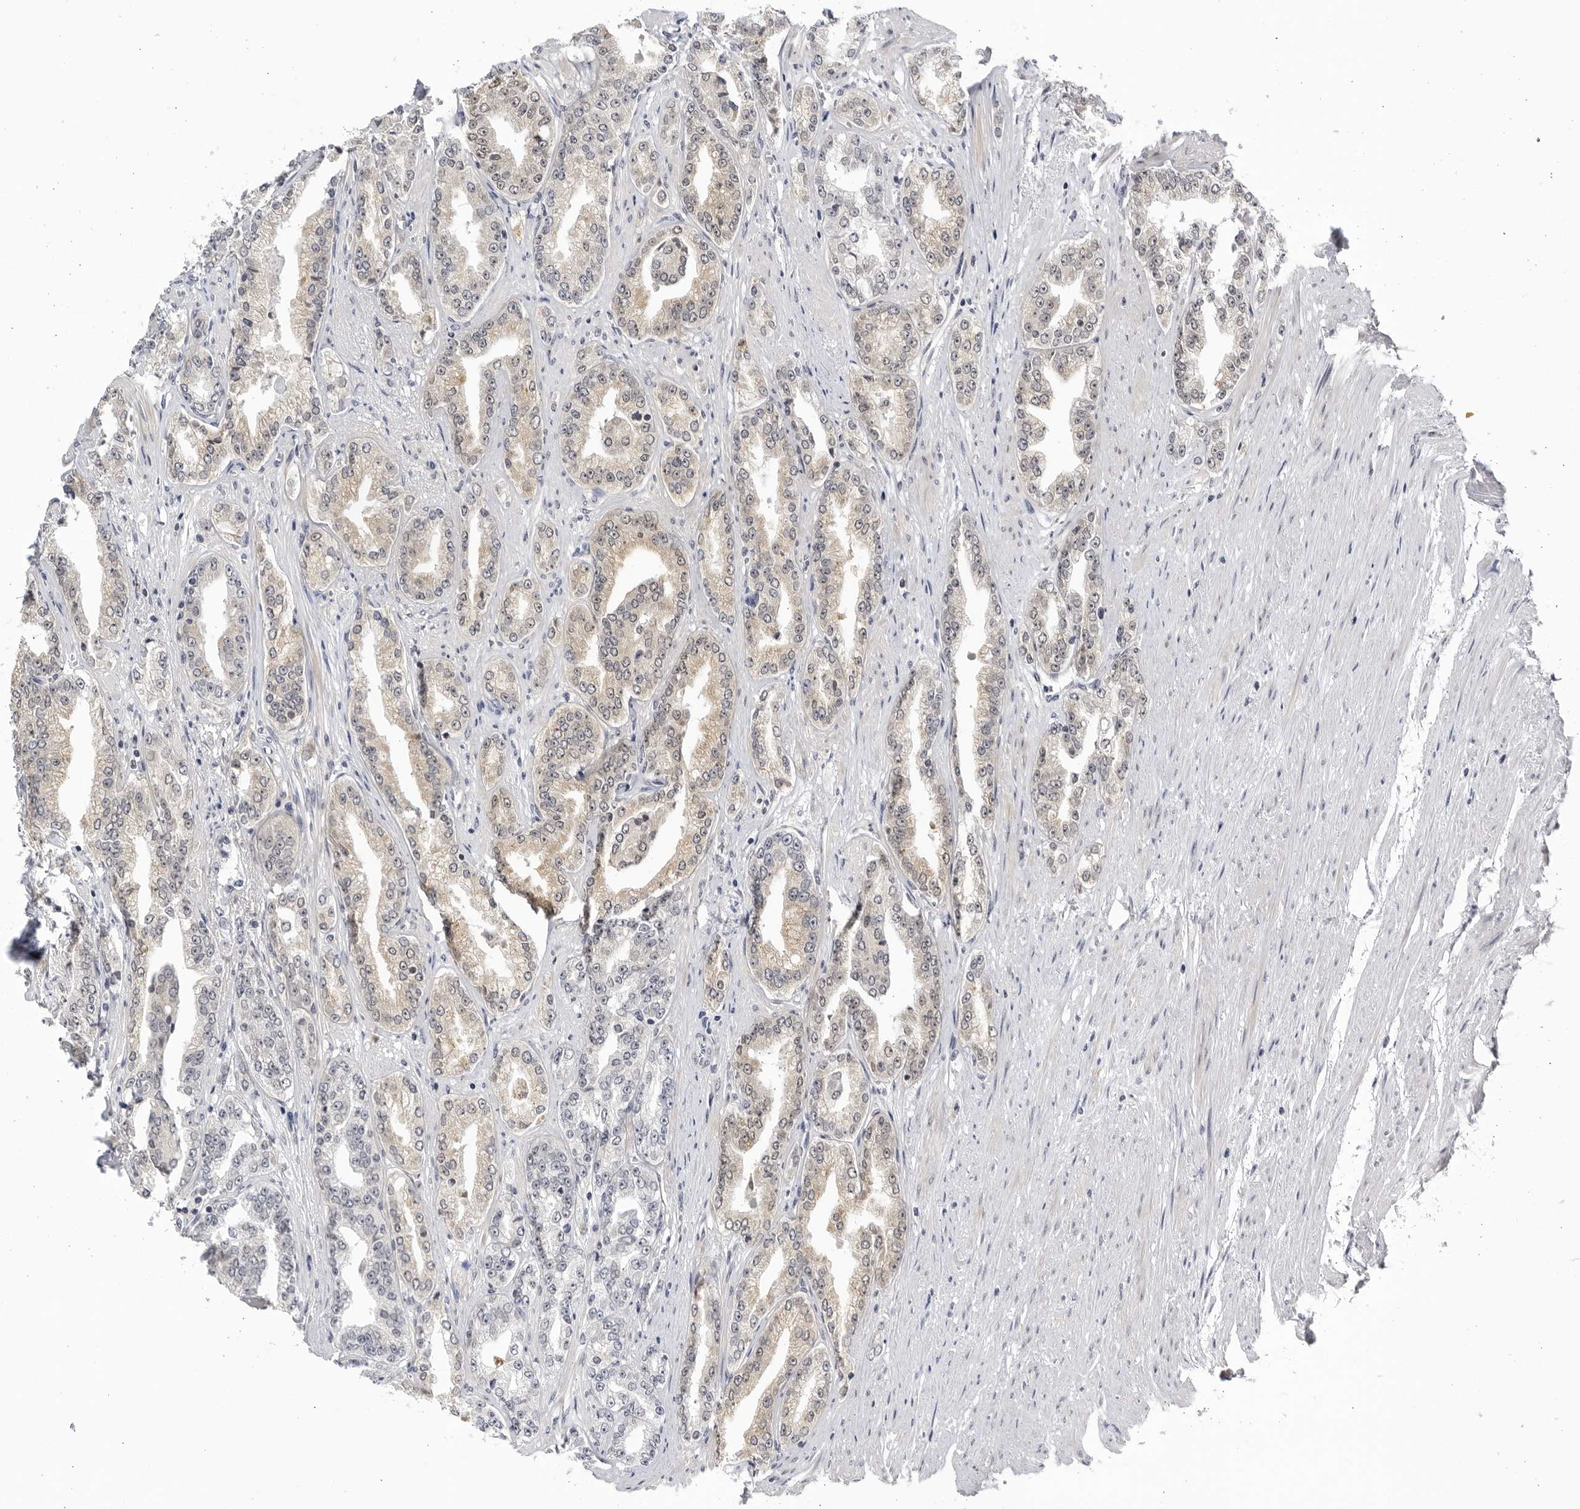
{"staining": {"intensity": "weak", "quantity": "25%-75%", "location": "cytoplasmic/membranous"}, "tissue": "prostate cancer", "cell_type": "Tumor cells", "image_type": "cancer", "snomed": [{"axis": "morphology", "description": "Adenocarcinoma, High grade"}, {"axis": "topography", "description": "Prostate"}], "caption": "Human prostate cancer (high-grade adenocarcinoma) stained with a protein marker exhibits weak staining in tumor cells.", "gene": "CNBD1", "patient": {"sex": "male", "age": 71}}